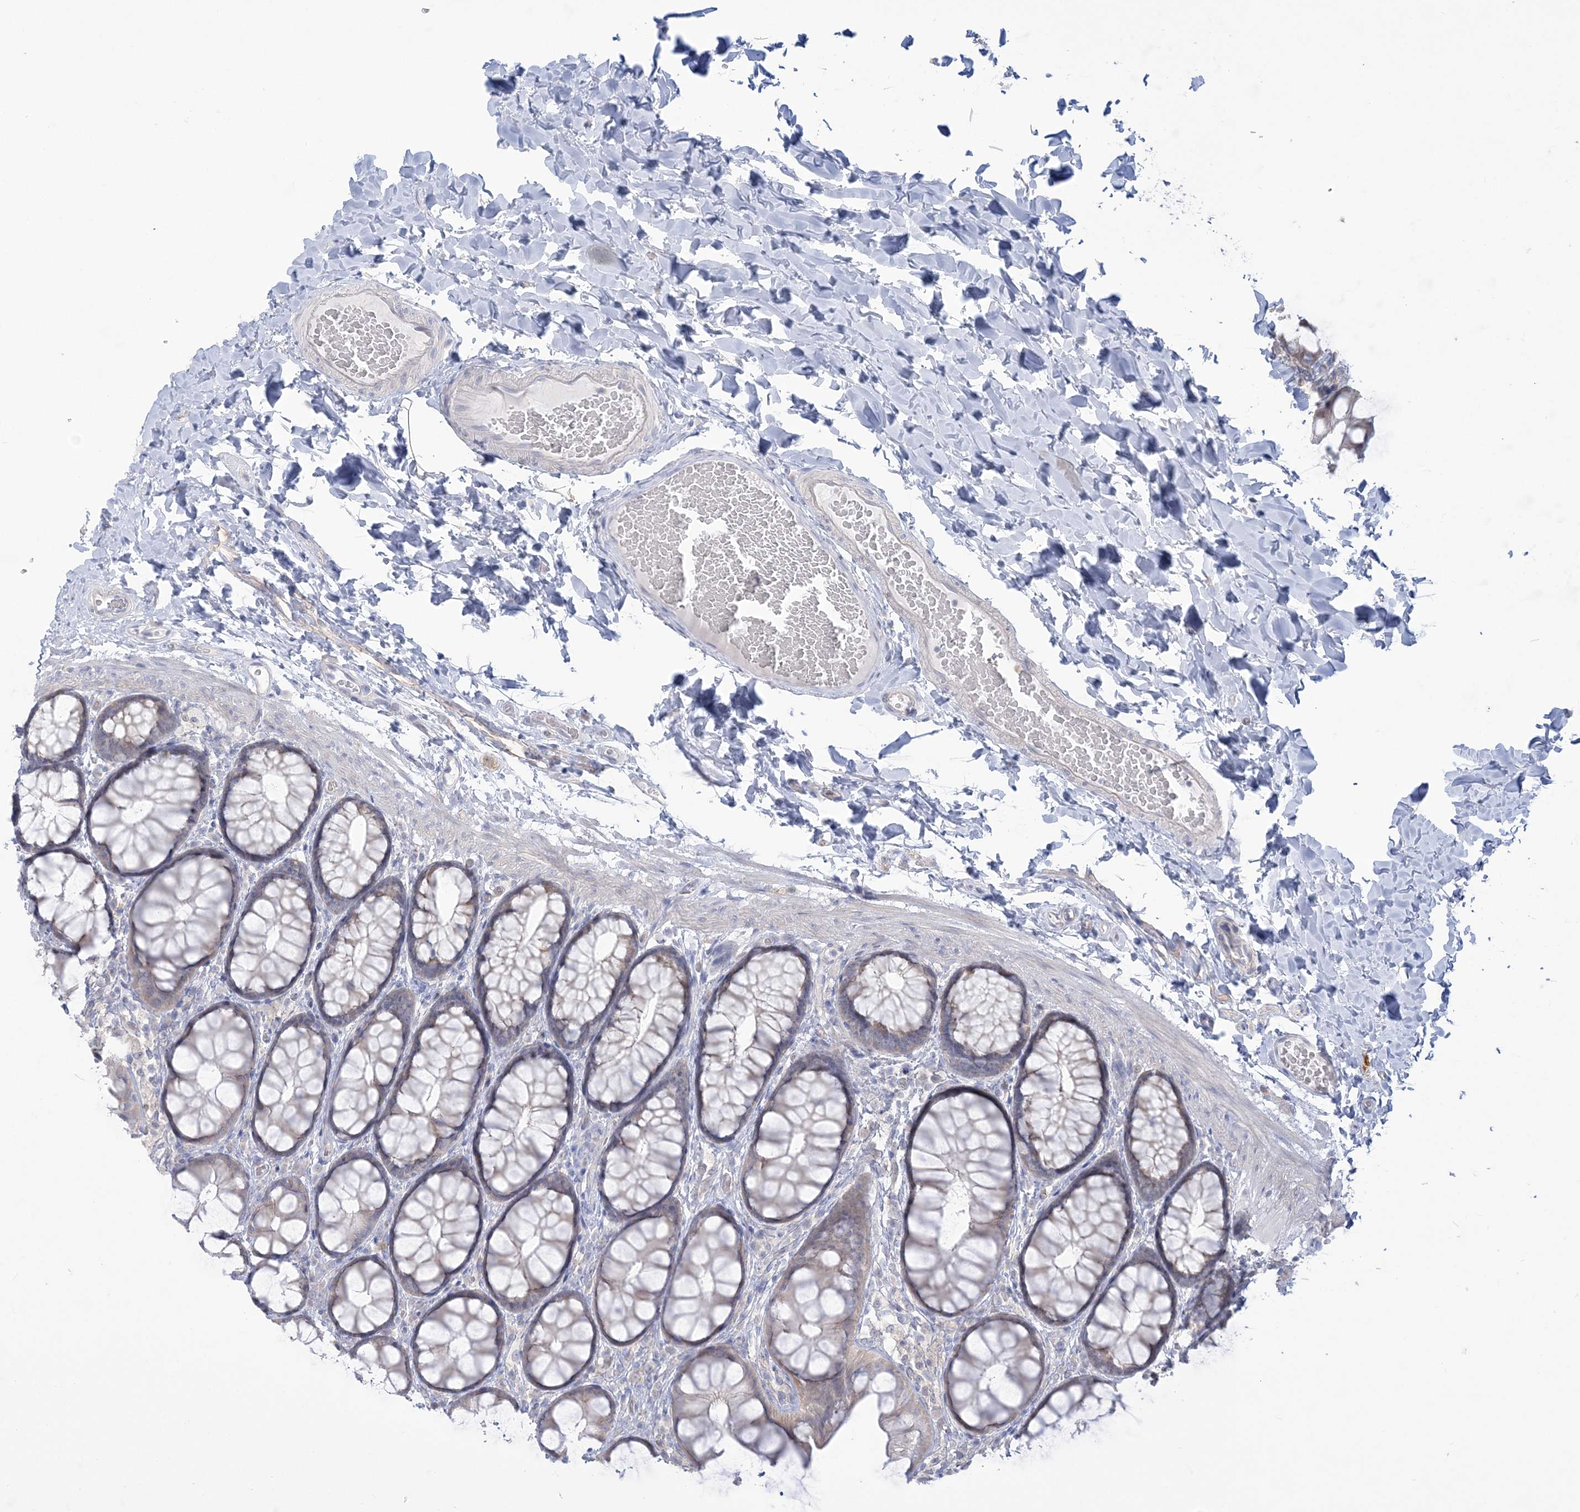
{"staining": {"intensity": "negative", "quantity": "none", "location": "none"}, "tissue": "colon", "cell_type": "Endothelial cells", "image_type": "normal", "snomed": [{"axis": "morphology", "description": "Normal tissue, NOS"}, {"axis": "topography", "description": "Colon"}], "caption": "The histopathology image displays no staining of endothelial cells in benign colon. (DAB IHC visualized using brightfield microscopy, high magnification).", "gene": "FARSB", "patient": {"sex": "male", "age": 47}}